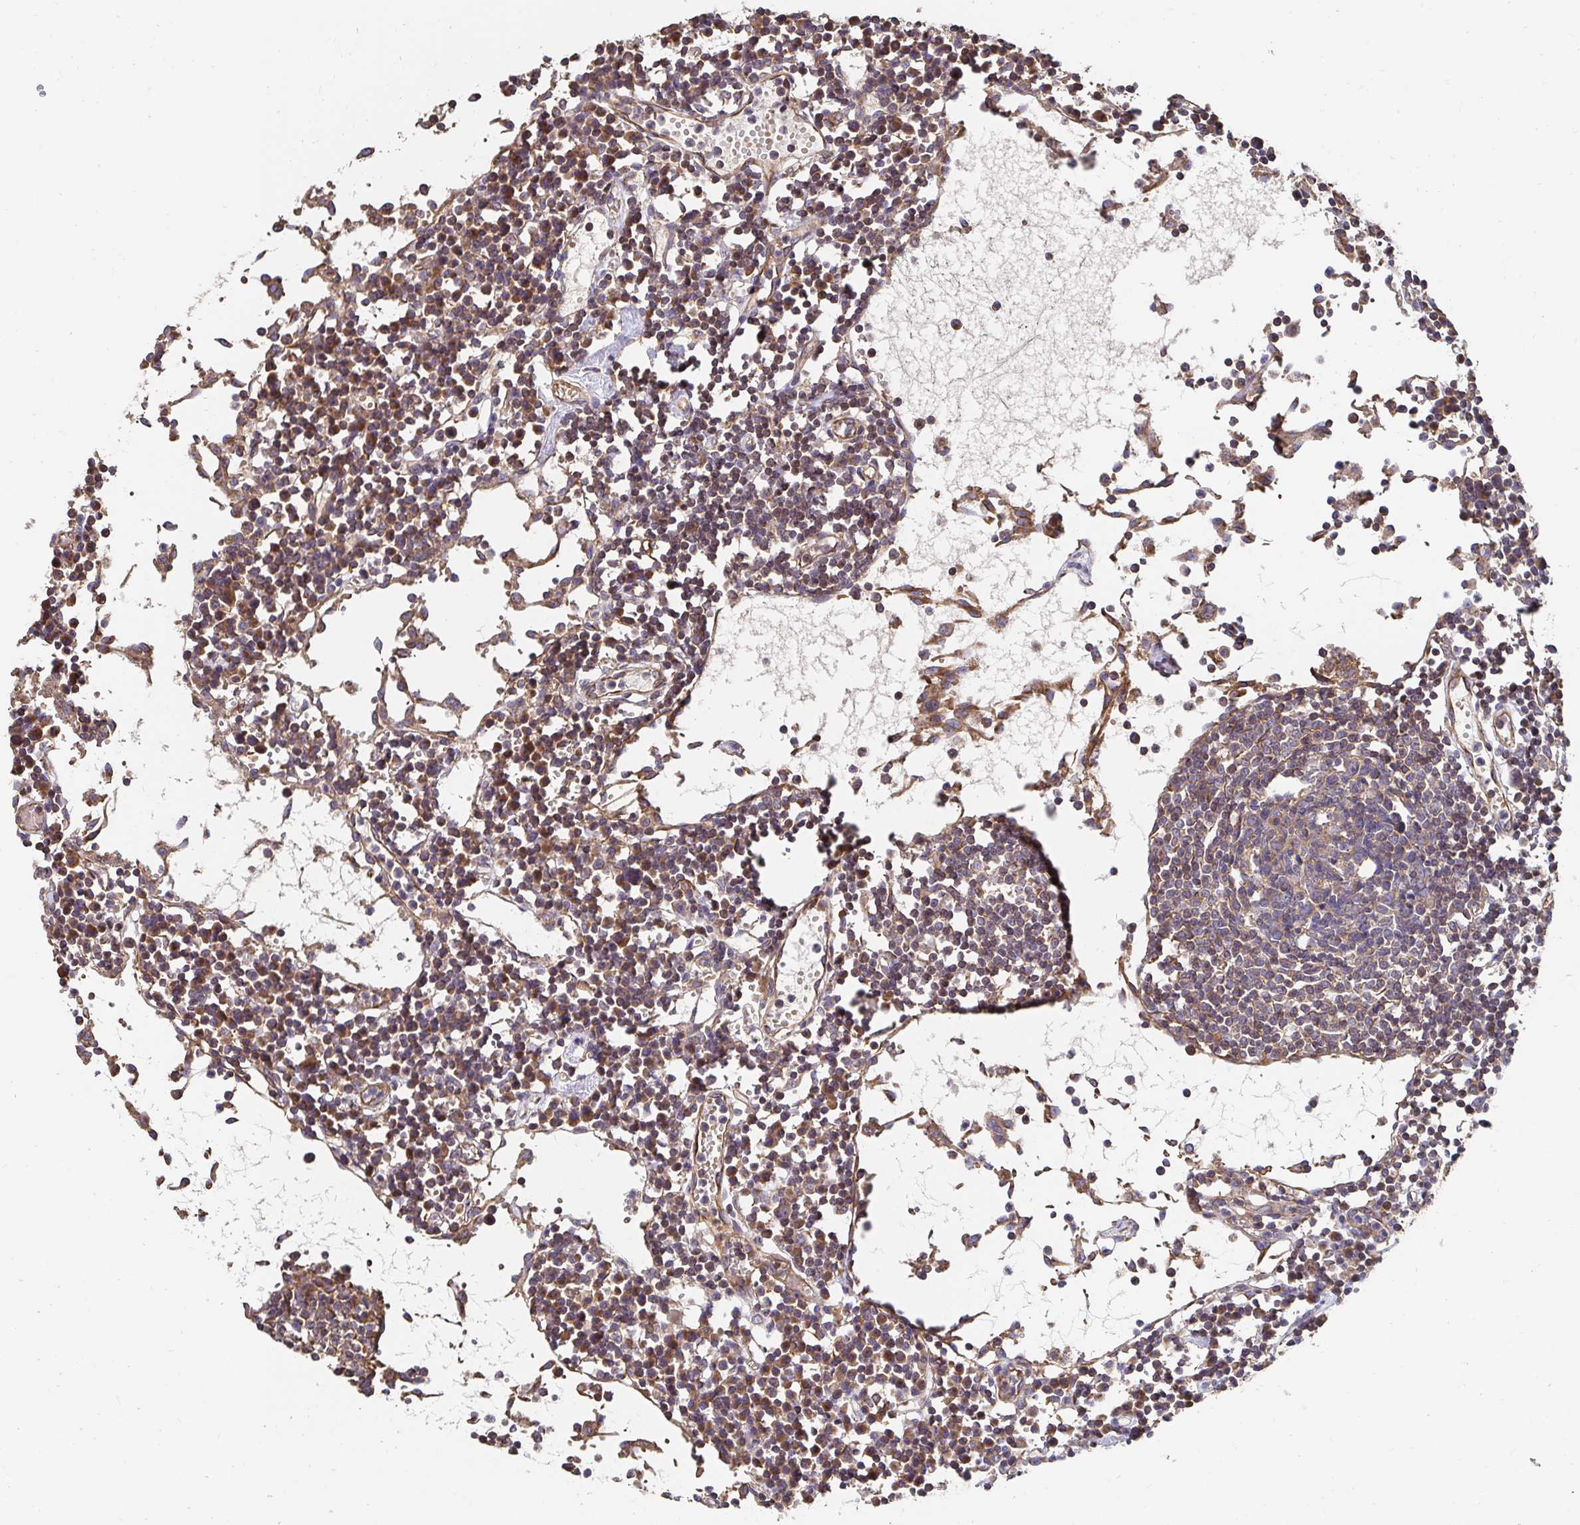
{"staining": {"intensity": "weak", "quantity": "<25%", "location": "cytoplasmic/membranous"}, "tissue": "lymph node", "cell_type": "Germinal center cells", "image_type": "normal", "snomed": [{"axis": "morphology", "description": "Normal tissue, NOS"}, {"axis": "topography", "description": "Lymph node"}], "caption": "The micrograph displays no staining of germinal center cells in normal lymph node.", "gene": "APBB1", "patient": {"sex": "female", "age": 78}}